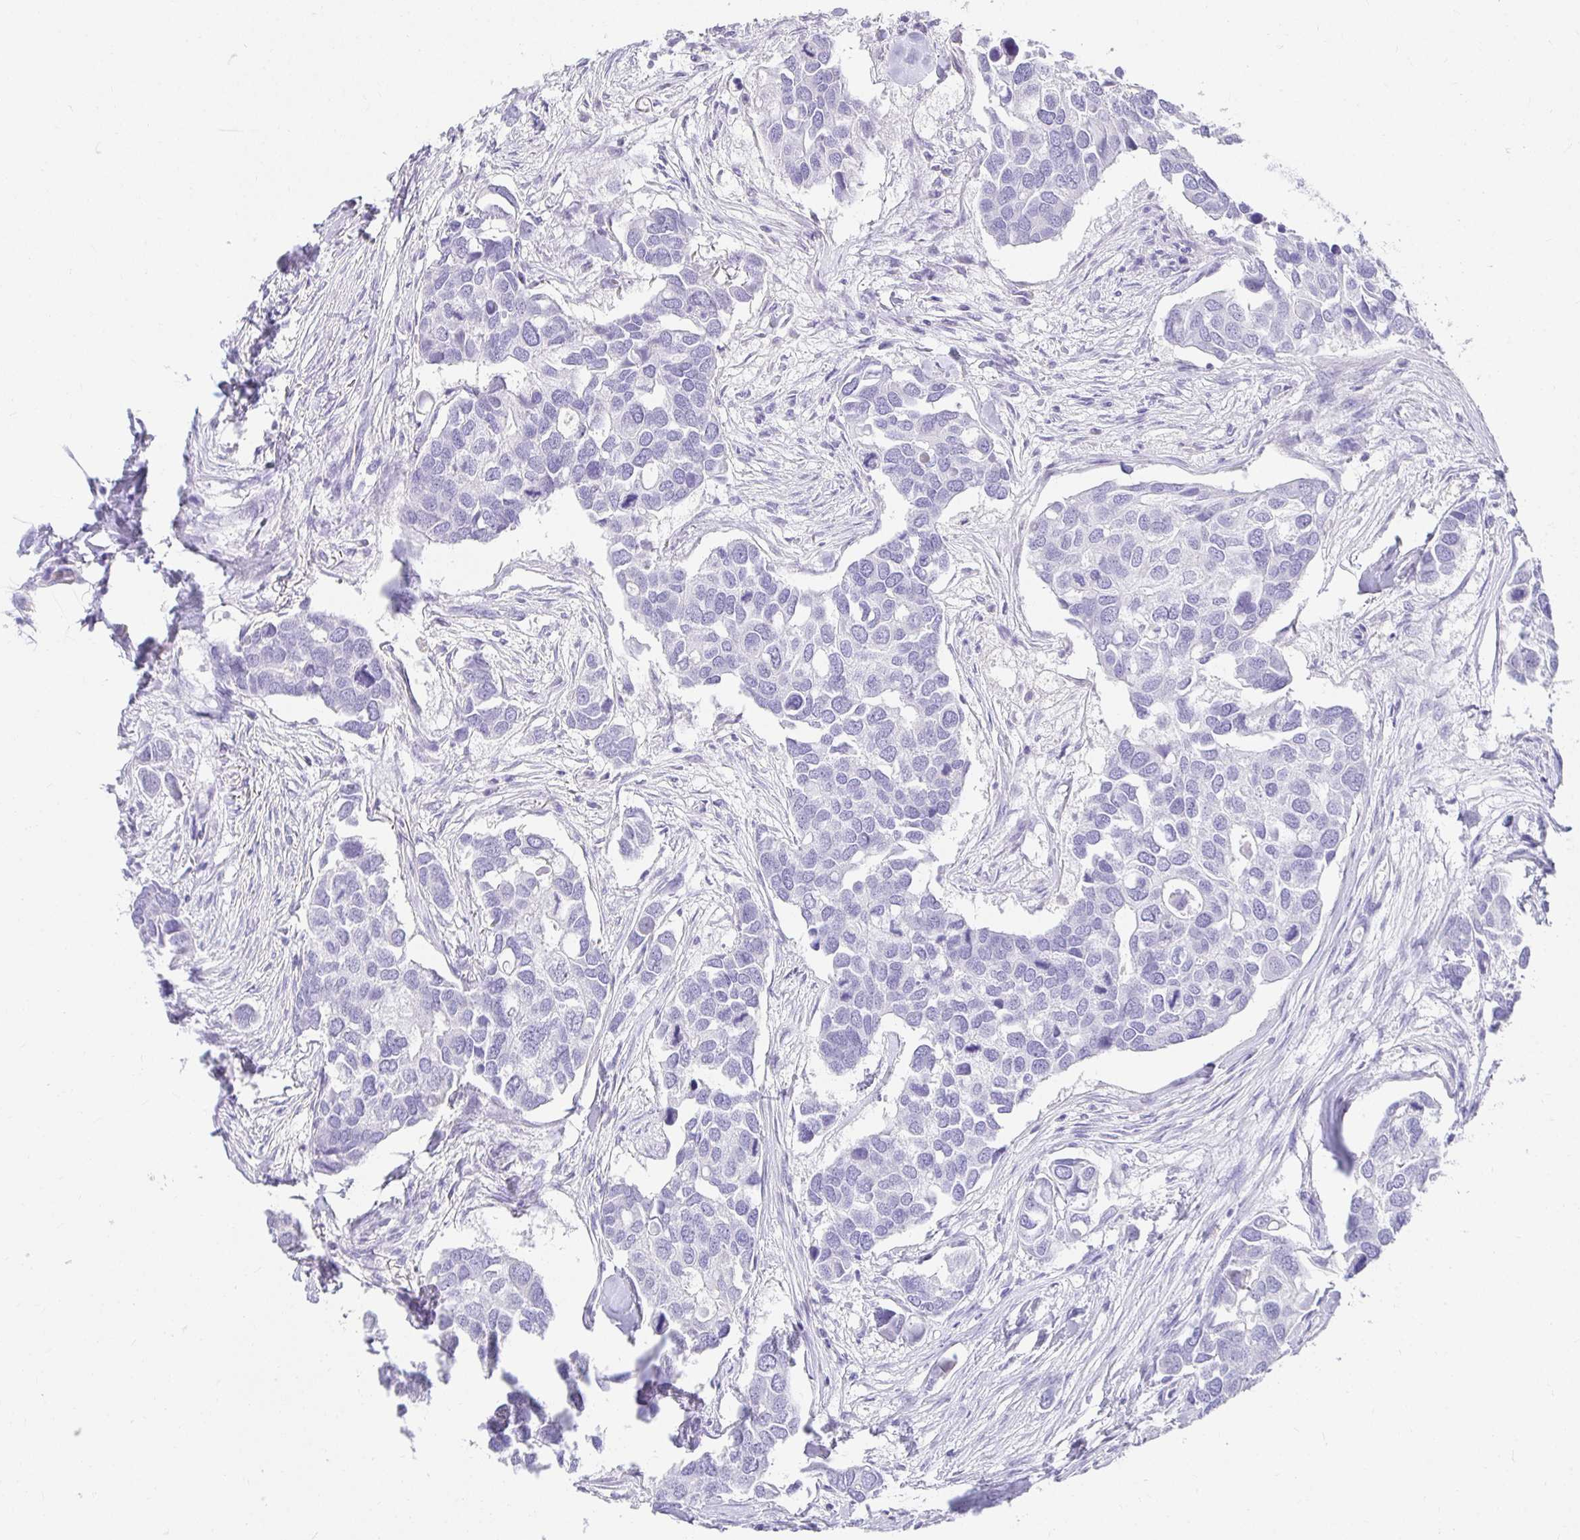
{"staining": {"intensity": "negative", "quantity": "none", "location": "none"}, "tissue": "breast cancer", "cell_type": "Tumor cells", "image_type": "cancer", "snomed": [{"axis": "morphology", "description": "Duct carcinoma"}, {"axis": "topography", "description": "Breast"}], "caption": "IHC histopathology image of neoplastic tissue: human breast infiltrating ductal carcinoma stained with DAB exhibits no significant protein positivity in tumor cells.", "gene": "CHAT", "patient": {"sex": "female", "age": 83}}